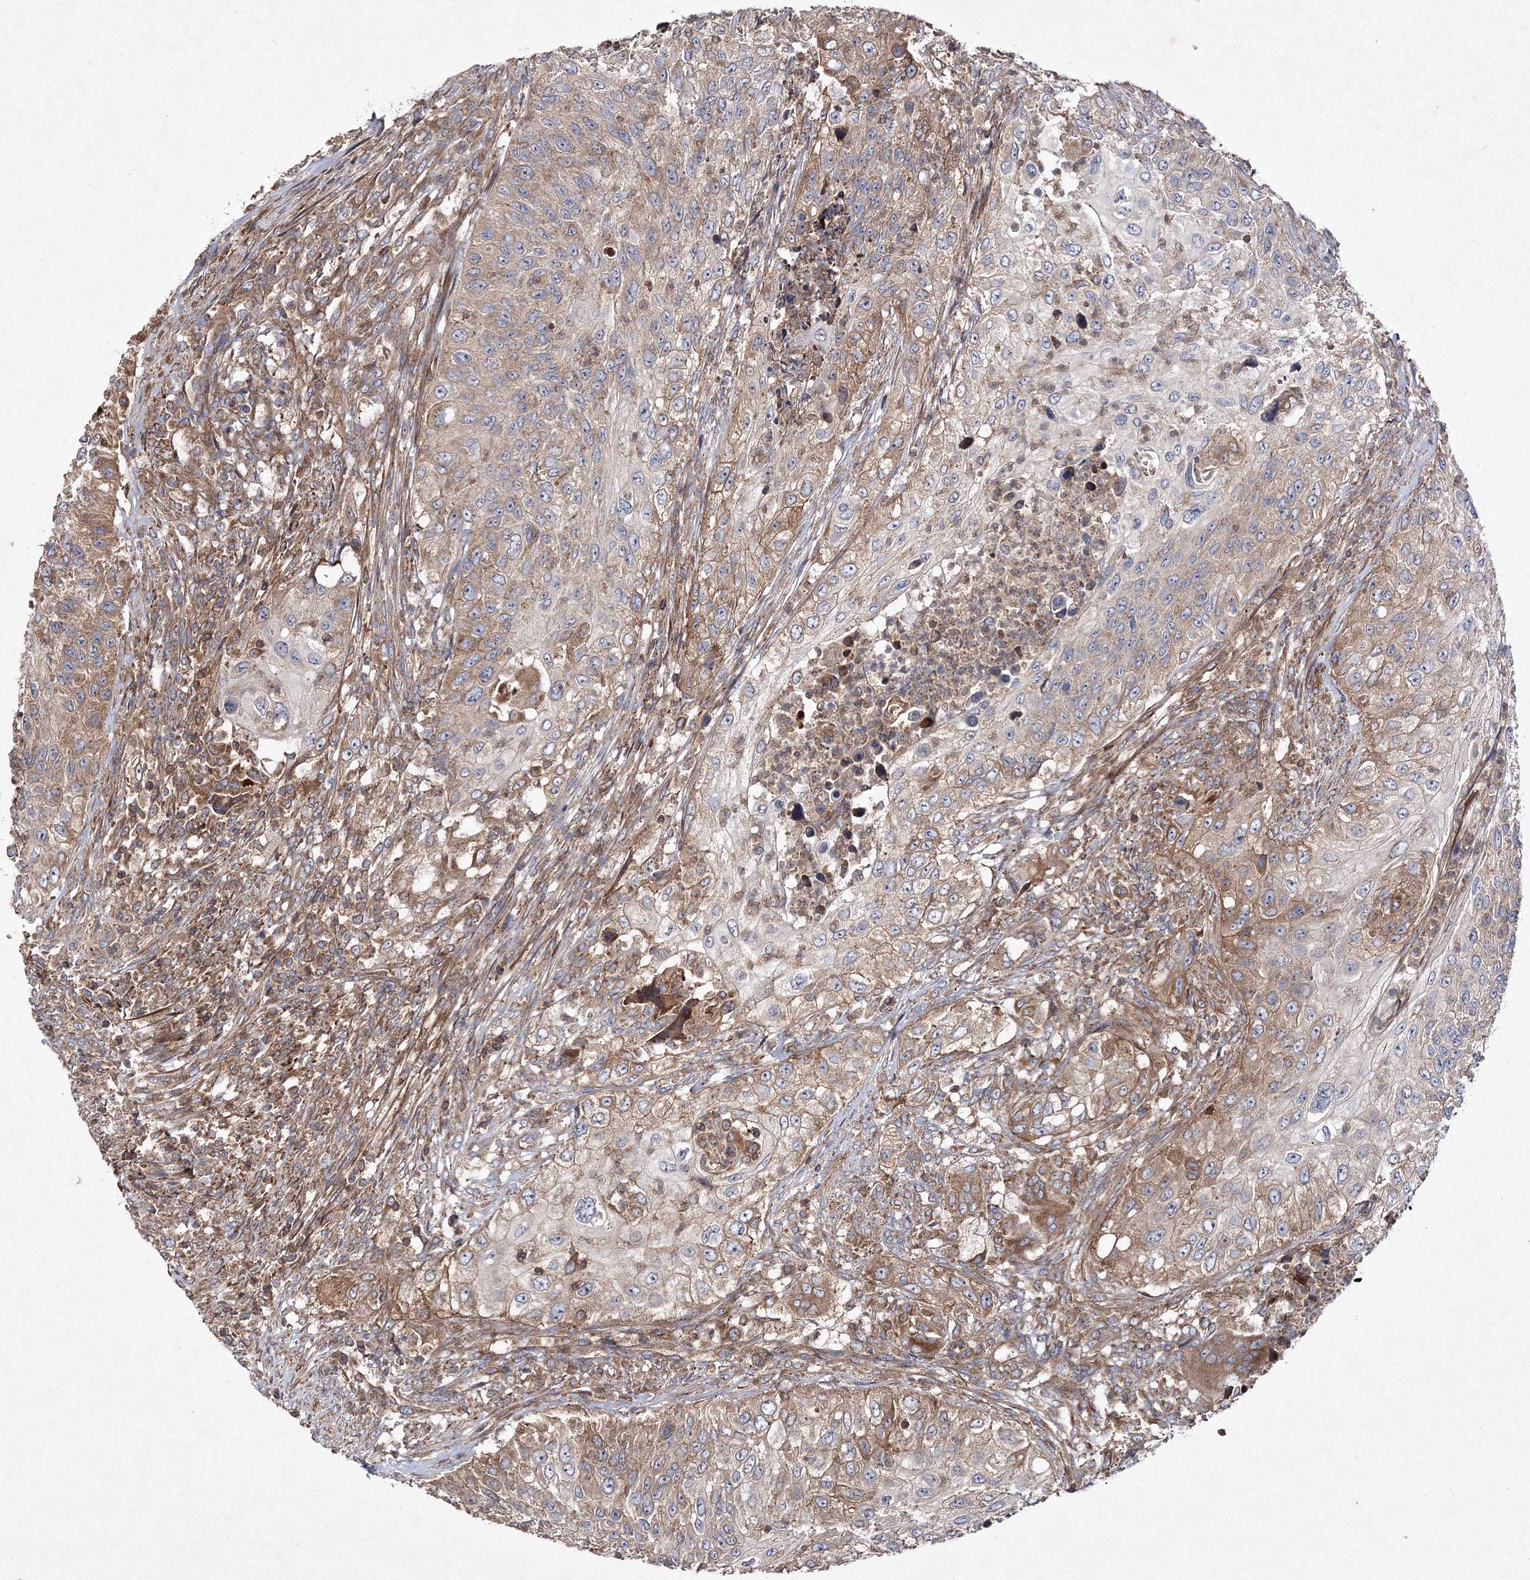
{"staining": {"intensity": "moderate", "quantity": "25%-75%", "location": "cytoplasmic/membranous"}, "tissue": "urothelial cancer", "cell_type": "Tumor cells", "image_type": "cancer", "snomed": [{"axis": "morphology", "description": "Urothelial carcinoma, High grade"}, {"axis": "topography", "description": "Urinary bladder"}], "caption": "Protein expression analysis of urothelial carcinoma (high-grade) exhibits moderate cytoplasmic/membranous expression in approximately 25%-75% of tumor cells. The protein is shown in brown color, while the nuclei are stained blue.", "gene": "DNAJC13", "patient": {"sex": "female", "age": 60}}